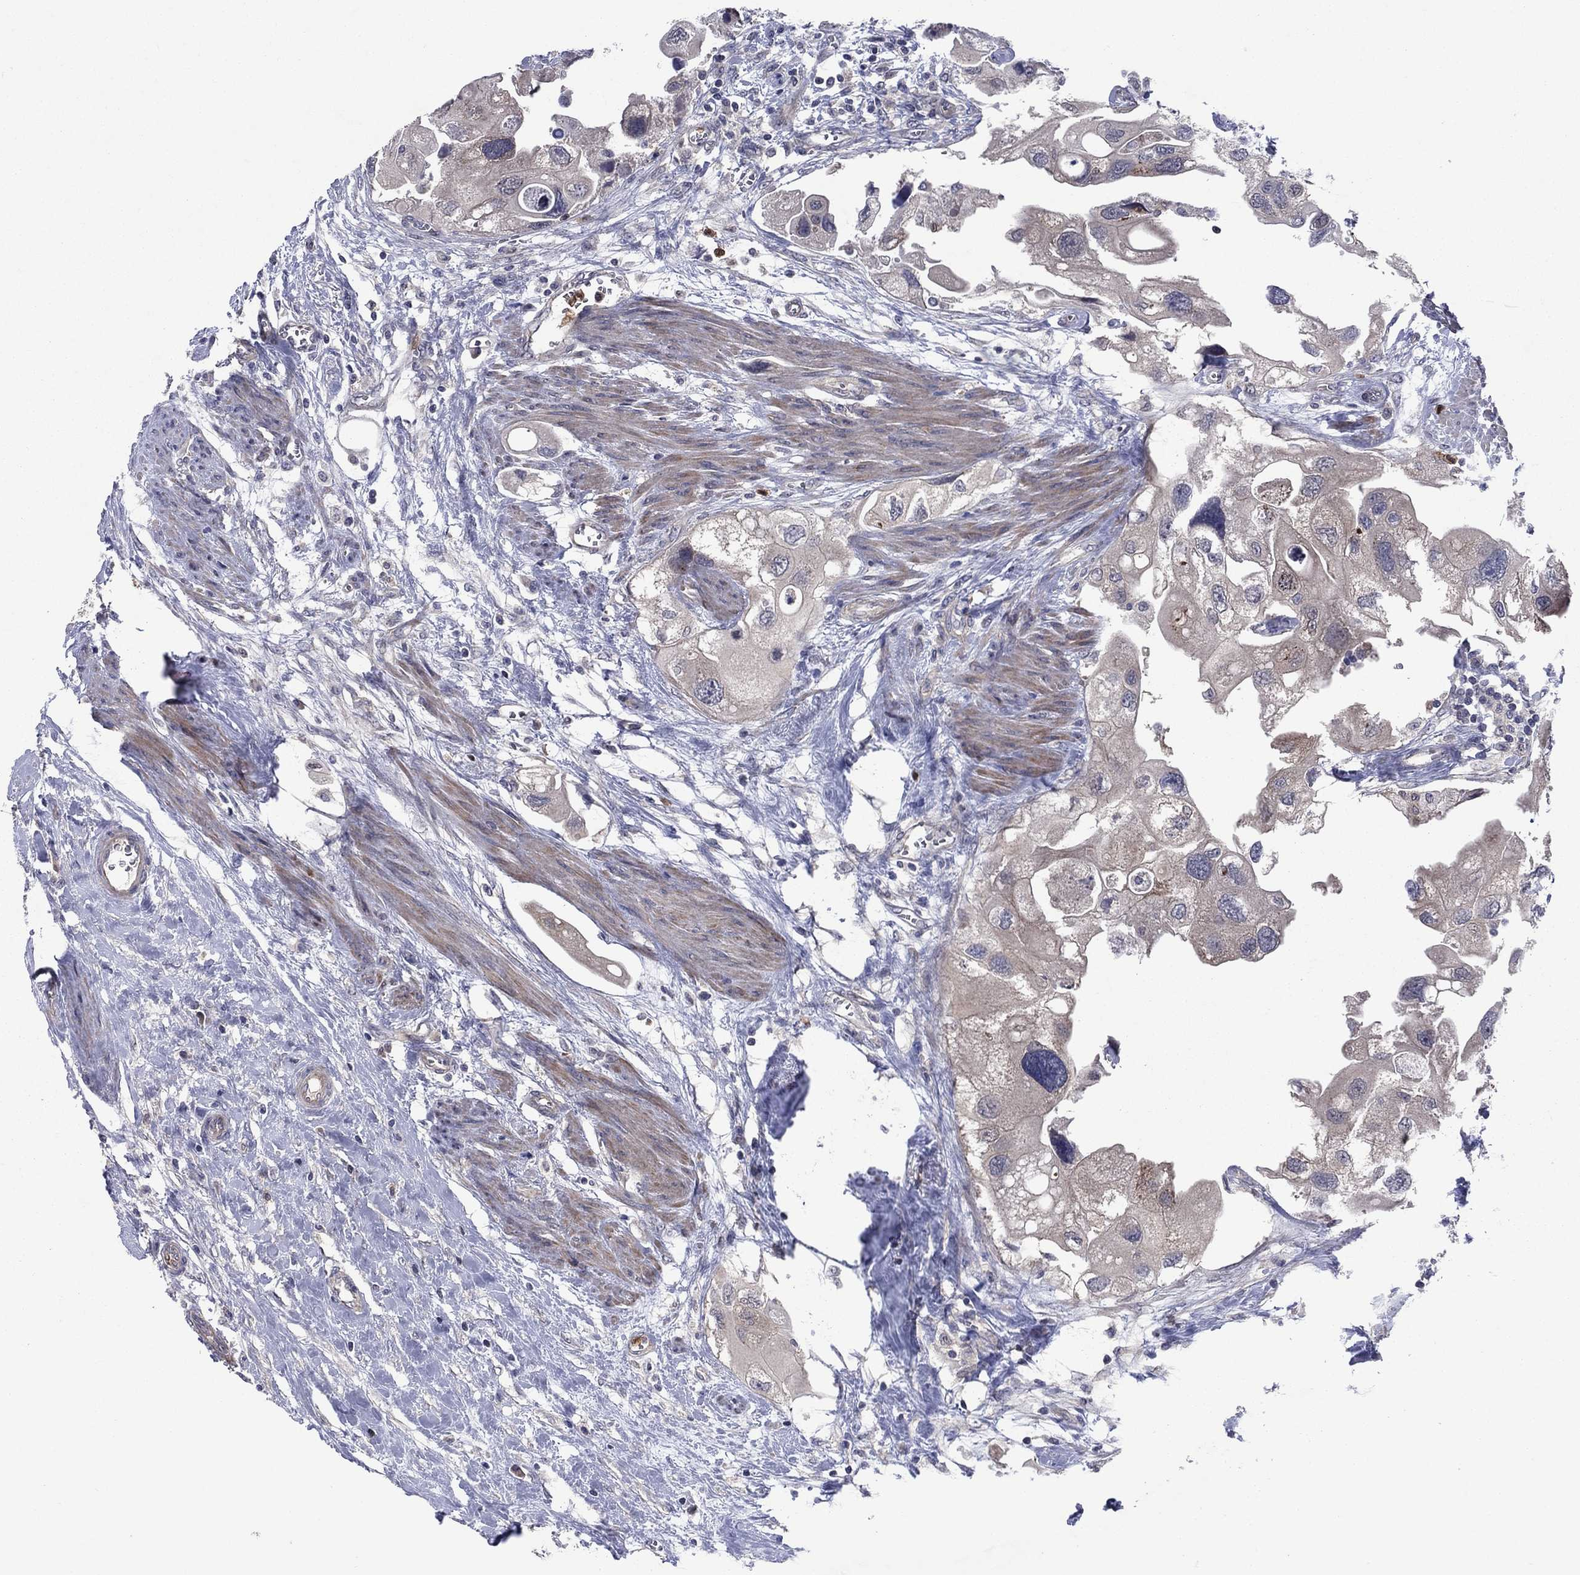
{"staining": {"intensity": "negative", "quantity": "none", "location": "none"}, "tissue": "urothelial cancer", "cell_type": "Tumor cells", "image_type": "cancer", "snomed": [{"axis": "morphology", "description": "Urothelial carcinoma, High grade"}, {"axis": "topography", "description": "Urinary bladder"}], "caption": "The immunohistochemistry image has no significant expression in tumor cells of high-grade urothelial carcinoma tissue.", "gene": "MSRB1", "patient": {"sex": "male", "age": 59}}